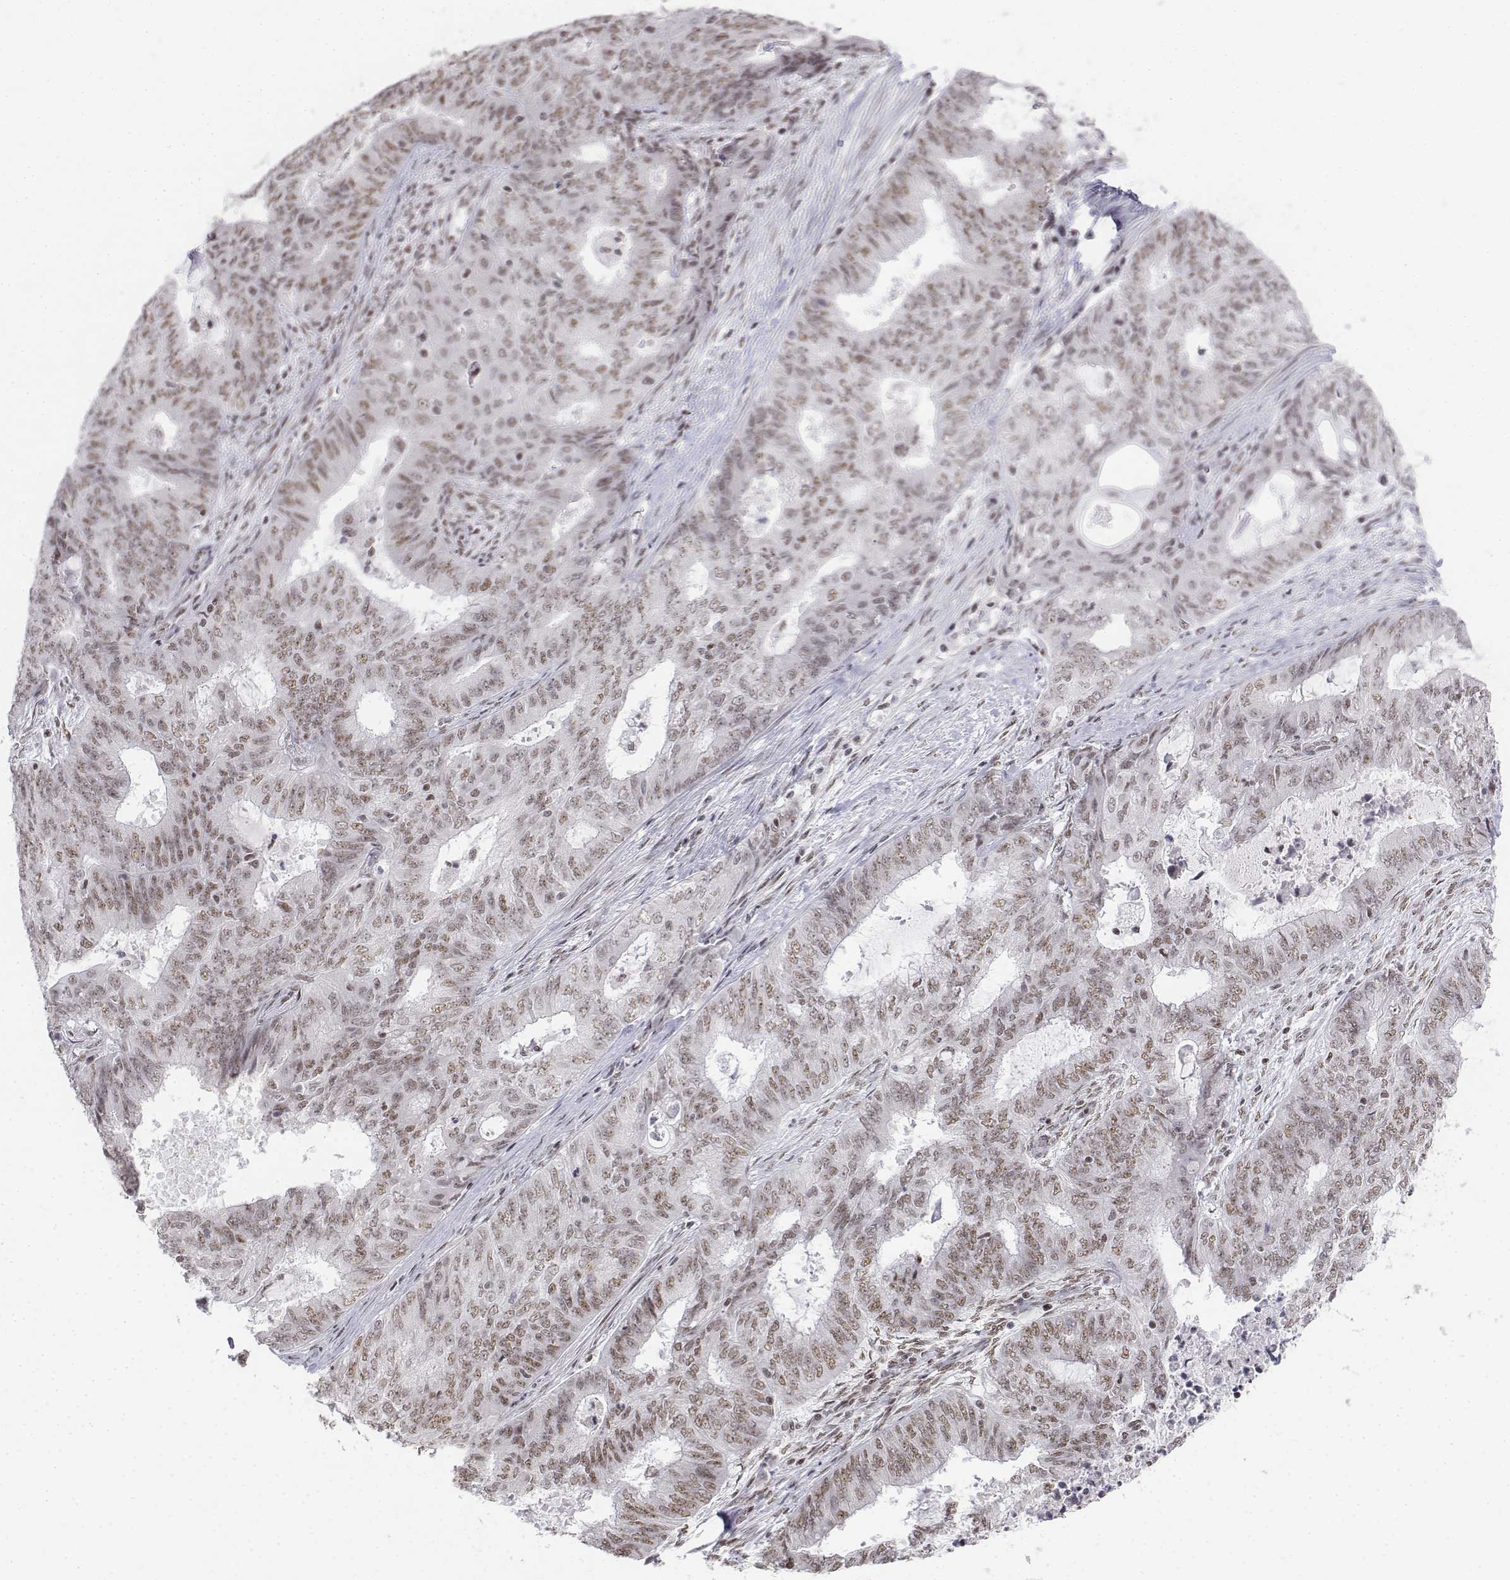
{"staining": {"intensity": "weak", "quantity": ">75%", "location": "nuclear"}, "tissue": "endometrial cancer", "cell_type": "Tumor cells", "image_type": "cancer", "snomed": [{"axis": "morphology", "description": "Adenocarcinoma, NOS"}, {"axis": "topography", "description": "Endometrium"}], "caption": "Immunohistochemistry of human endometrial cancer shows low levels of weak nuclear positivity in approximately >75% of tumor cells.", "gene": "SETD1A", "patient": {"sex": "female", "age": 62}}